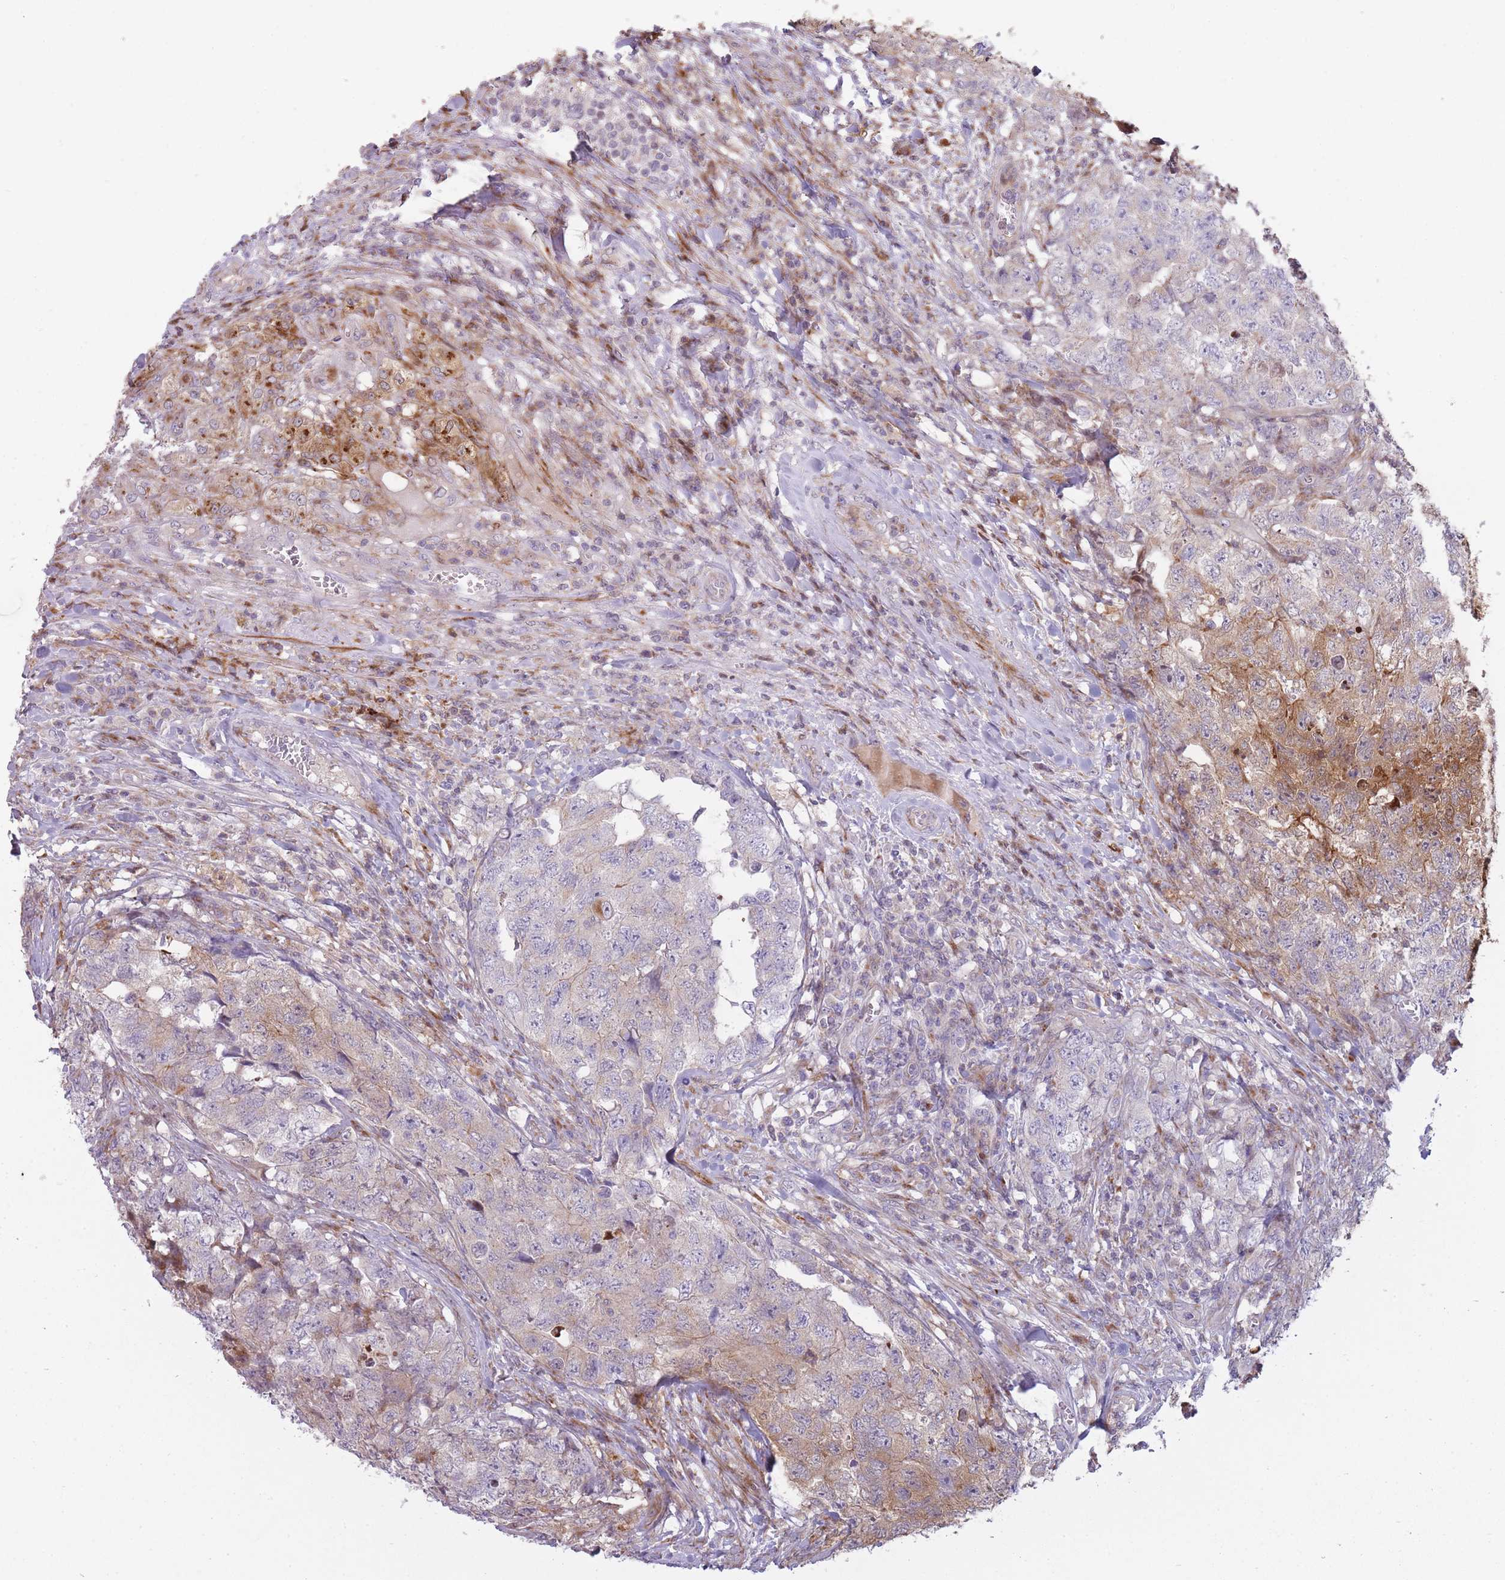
{"staining": {"intensity": "moderate", "quantity": "<25%", "location": "cytoplasmic/membranous"}, "tissue": "testis cancer", "cell_type": "Tumor cells", "image_type": "cancer", "snomed": [{"axis": "morphology", "description": "Carcinoma, Embryonal, NOS"}, {"axis": "topography", "description": "Testis"}], "caption": "Brown immunohistochemical staining in human testis embryonal carcinoma reveals moderate cytoplasmic/membranous staining in about <25% of tumor cells.", "gene": "PPP3R2", "patient": {"sex": "male", "age": 31}}